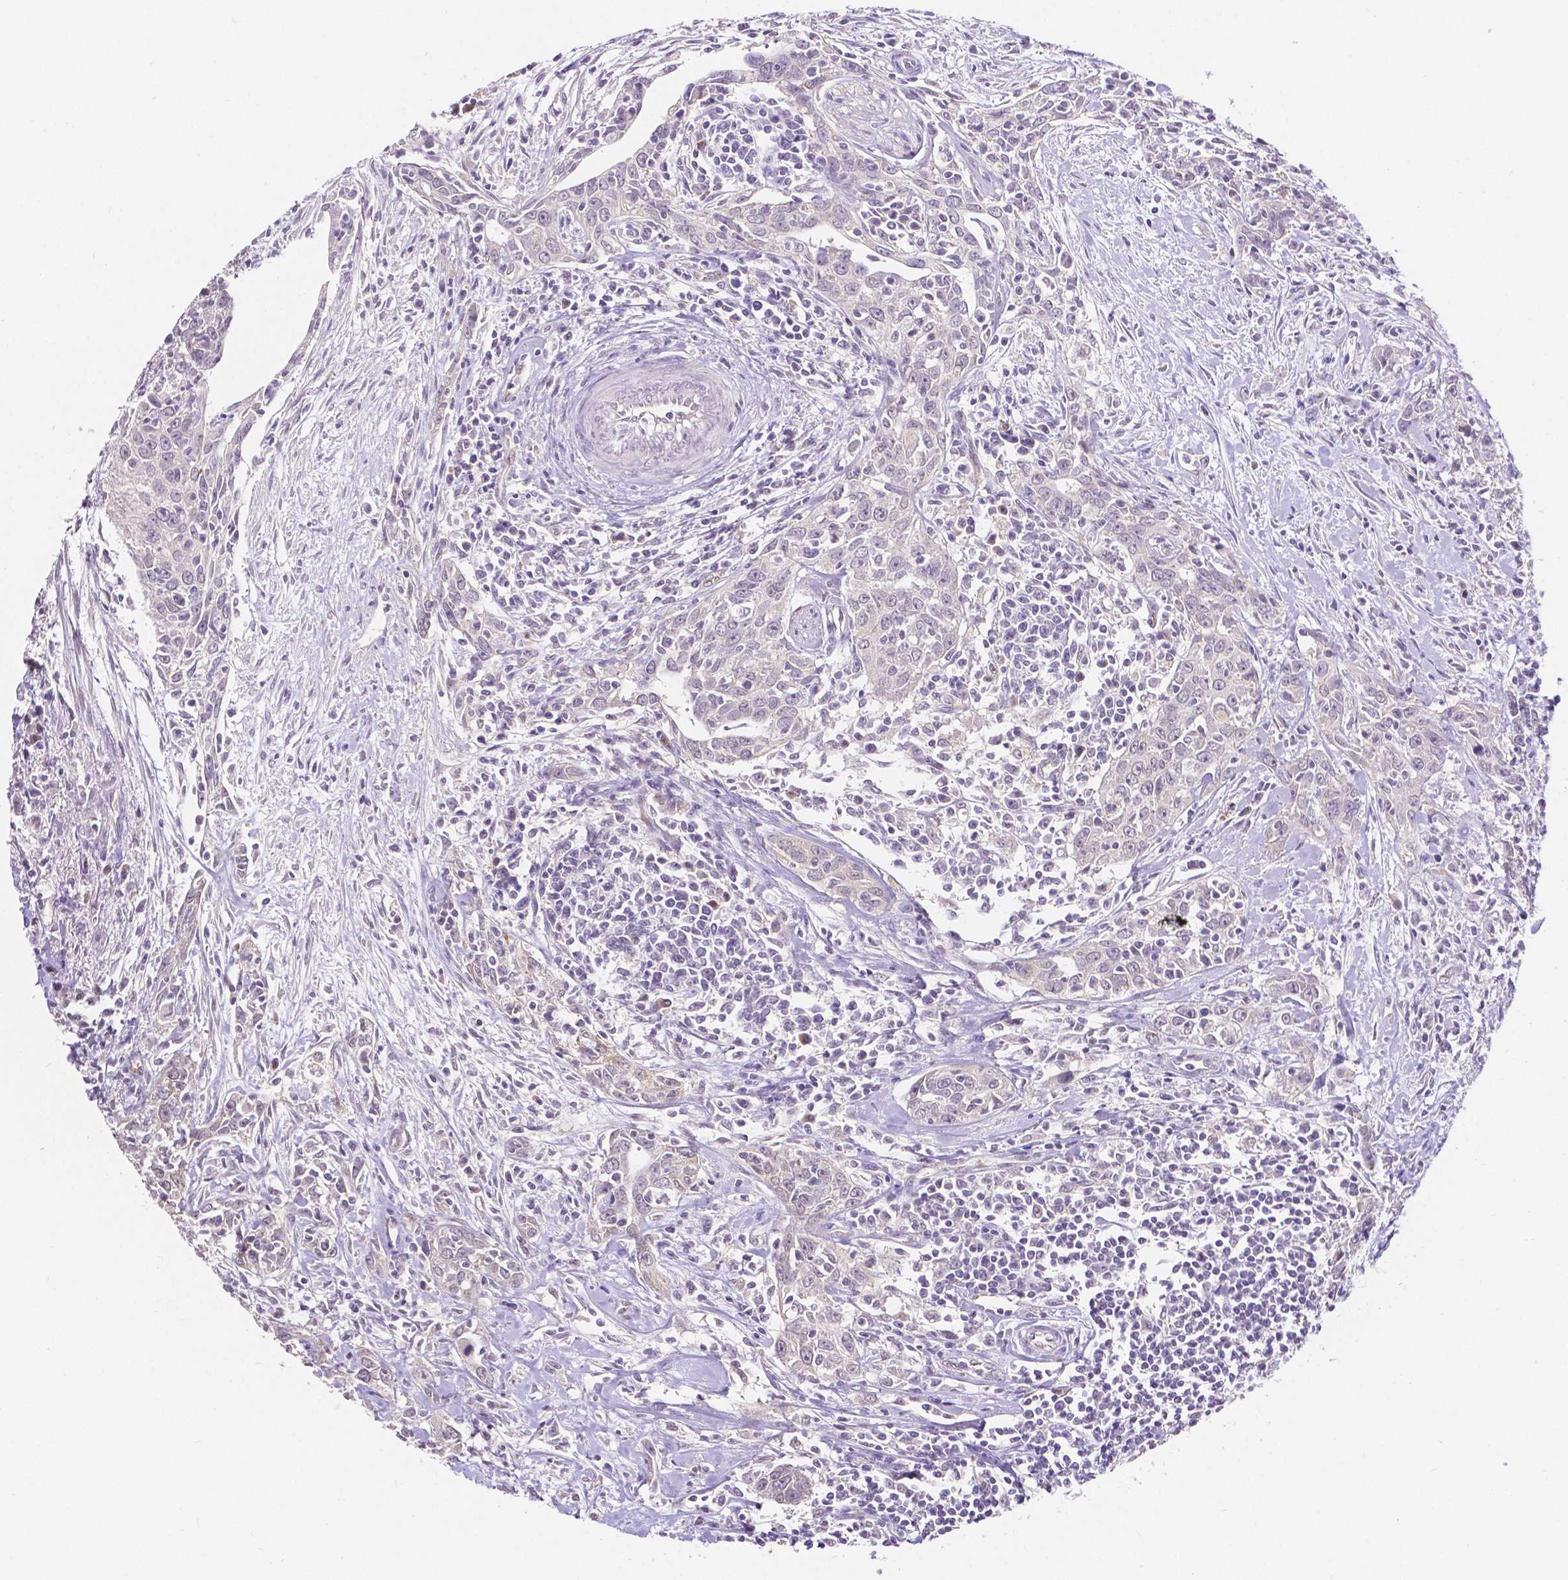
{"staining": {"intensity": "negative", "quantity": "none", "location": "none"}, "tissue": "urothelial cancer", "cell_type": "Tumor cells", "image_type": "cancer", "snomed": [{"axis": "morphology", "description": "Urothelial carcinoma, High grade"}, {"axis": "topography", "description": "Urinary bladder"}], "caption": "DAB immunohistochemical staining of urothelial carcinoma (high-grade) reveals no significant positivity in tumor cells.", "gene": "ELAVL2", "patient": {"sex": "male", "age": 83}}